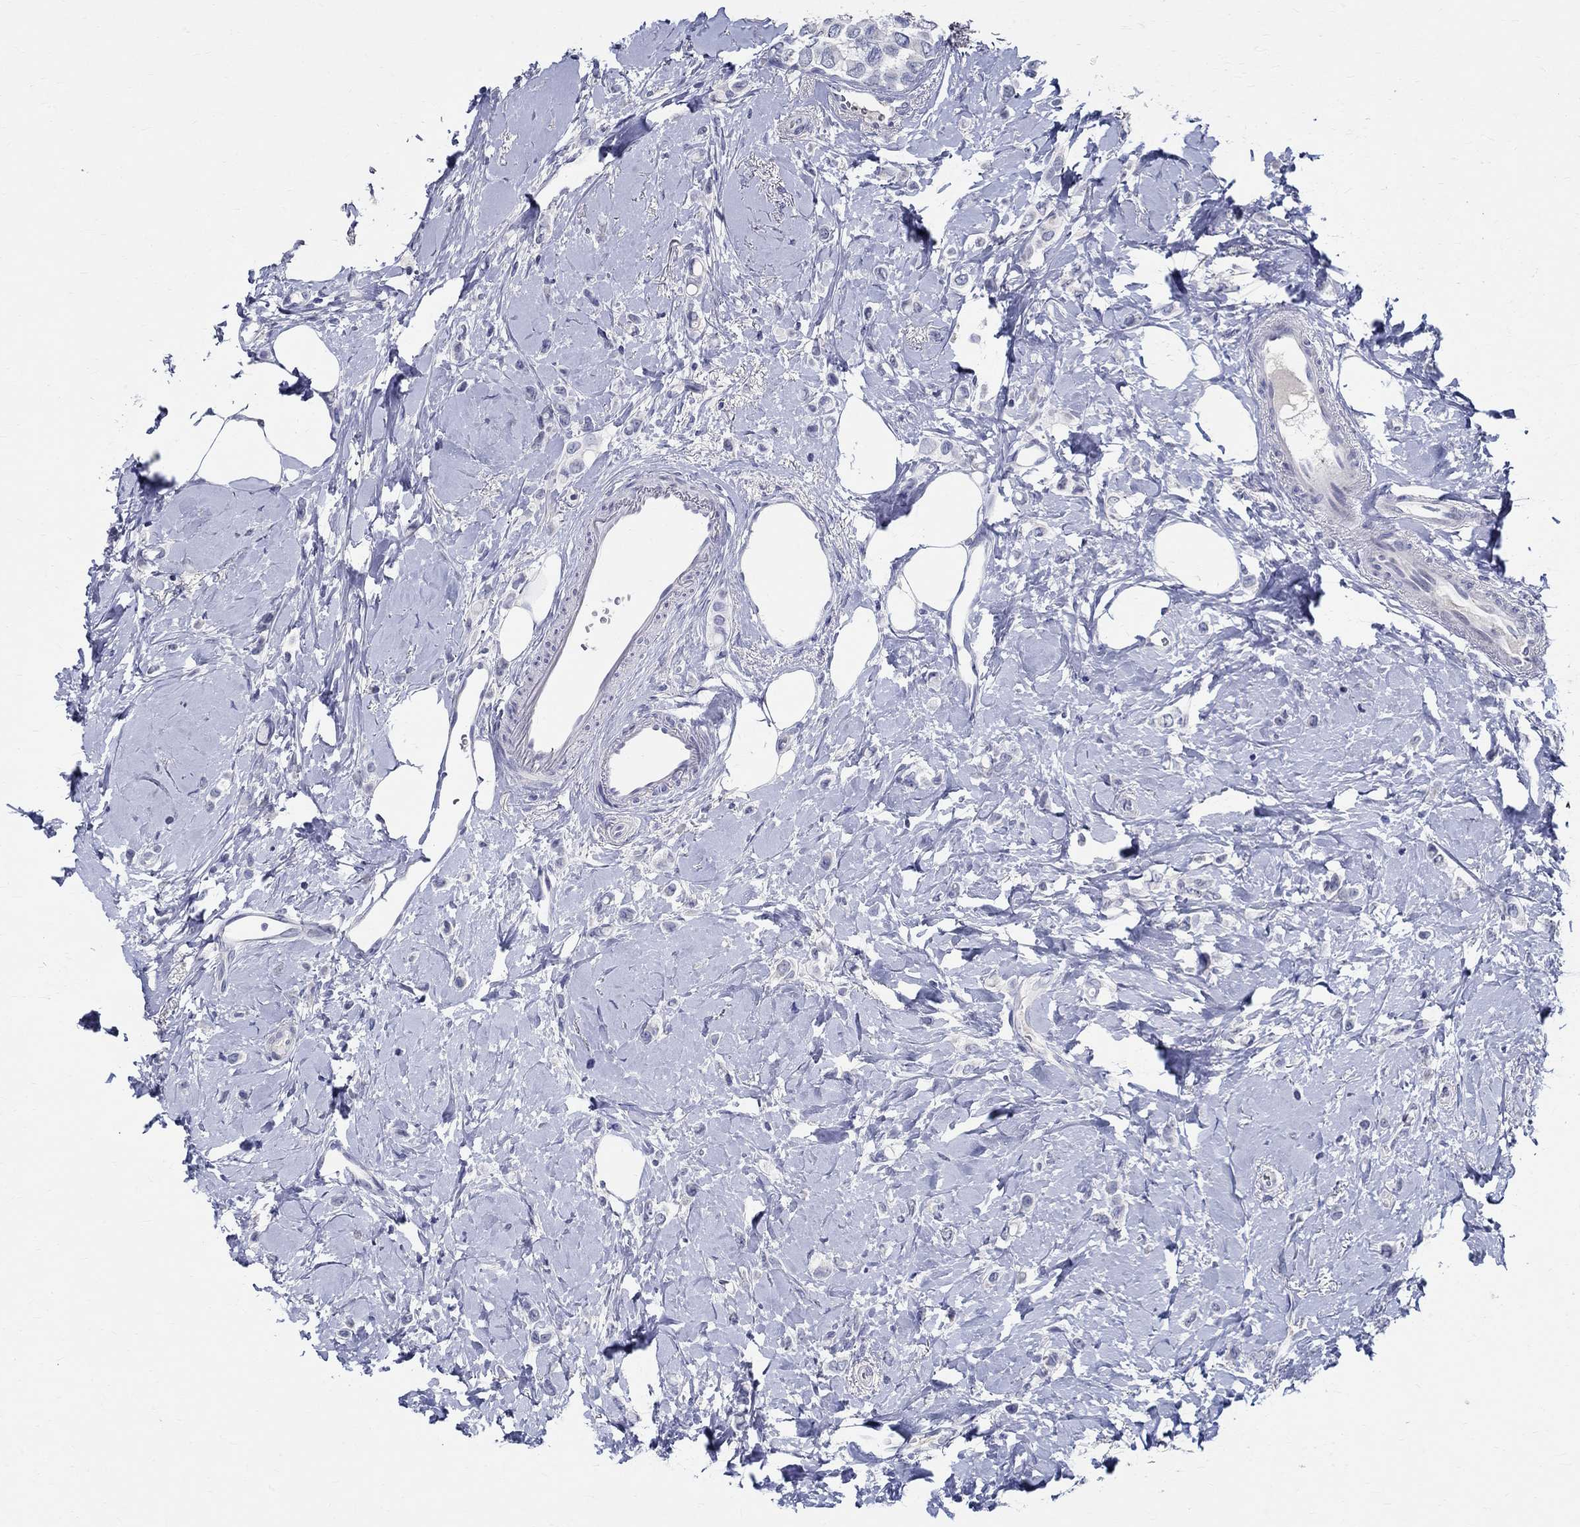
{"staining": {"intensity": "negative", "quantity": "none", "location": "none"}, "tissue": "breast cancer", "cell_type": "Tumor cells", "image_type": "cancer", "snomed": [{"axis": "morphology", "description": "Lobular carcinoma"}, {"axis": "topography", "description": "Breast"}], "caption": "There is no significant staining in tumor cells of breast cancer (lobular carcinoma).", "gene": "CETN1", "patient": {"sex": "female", "age": 66}}